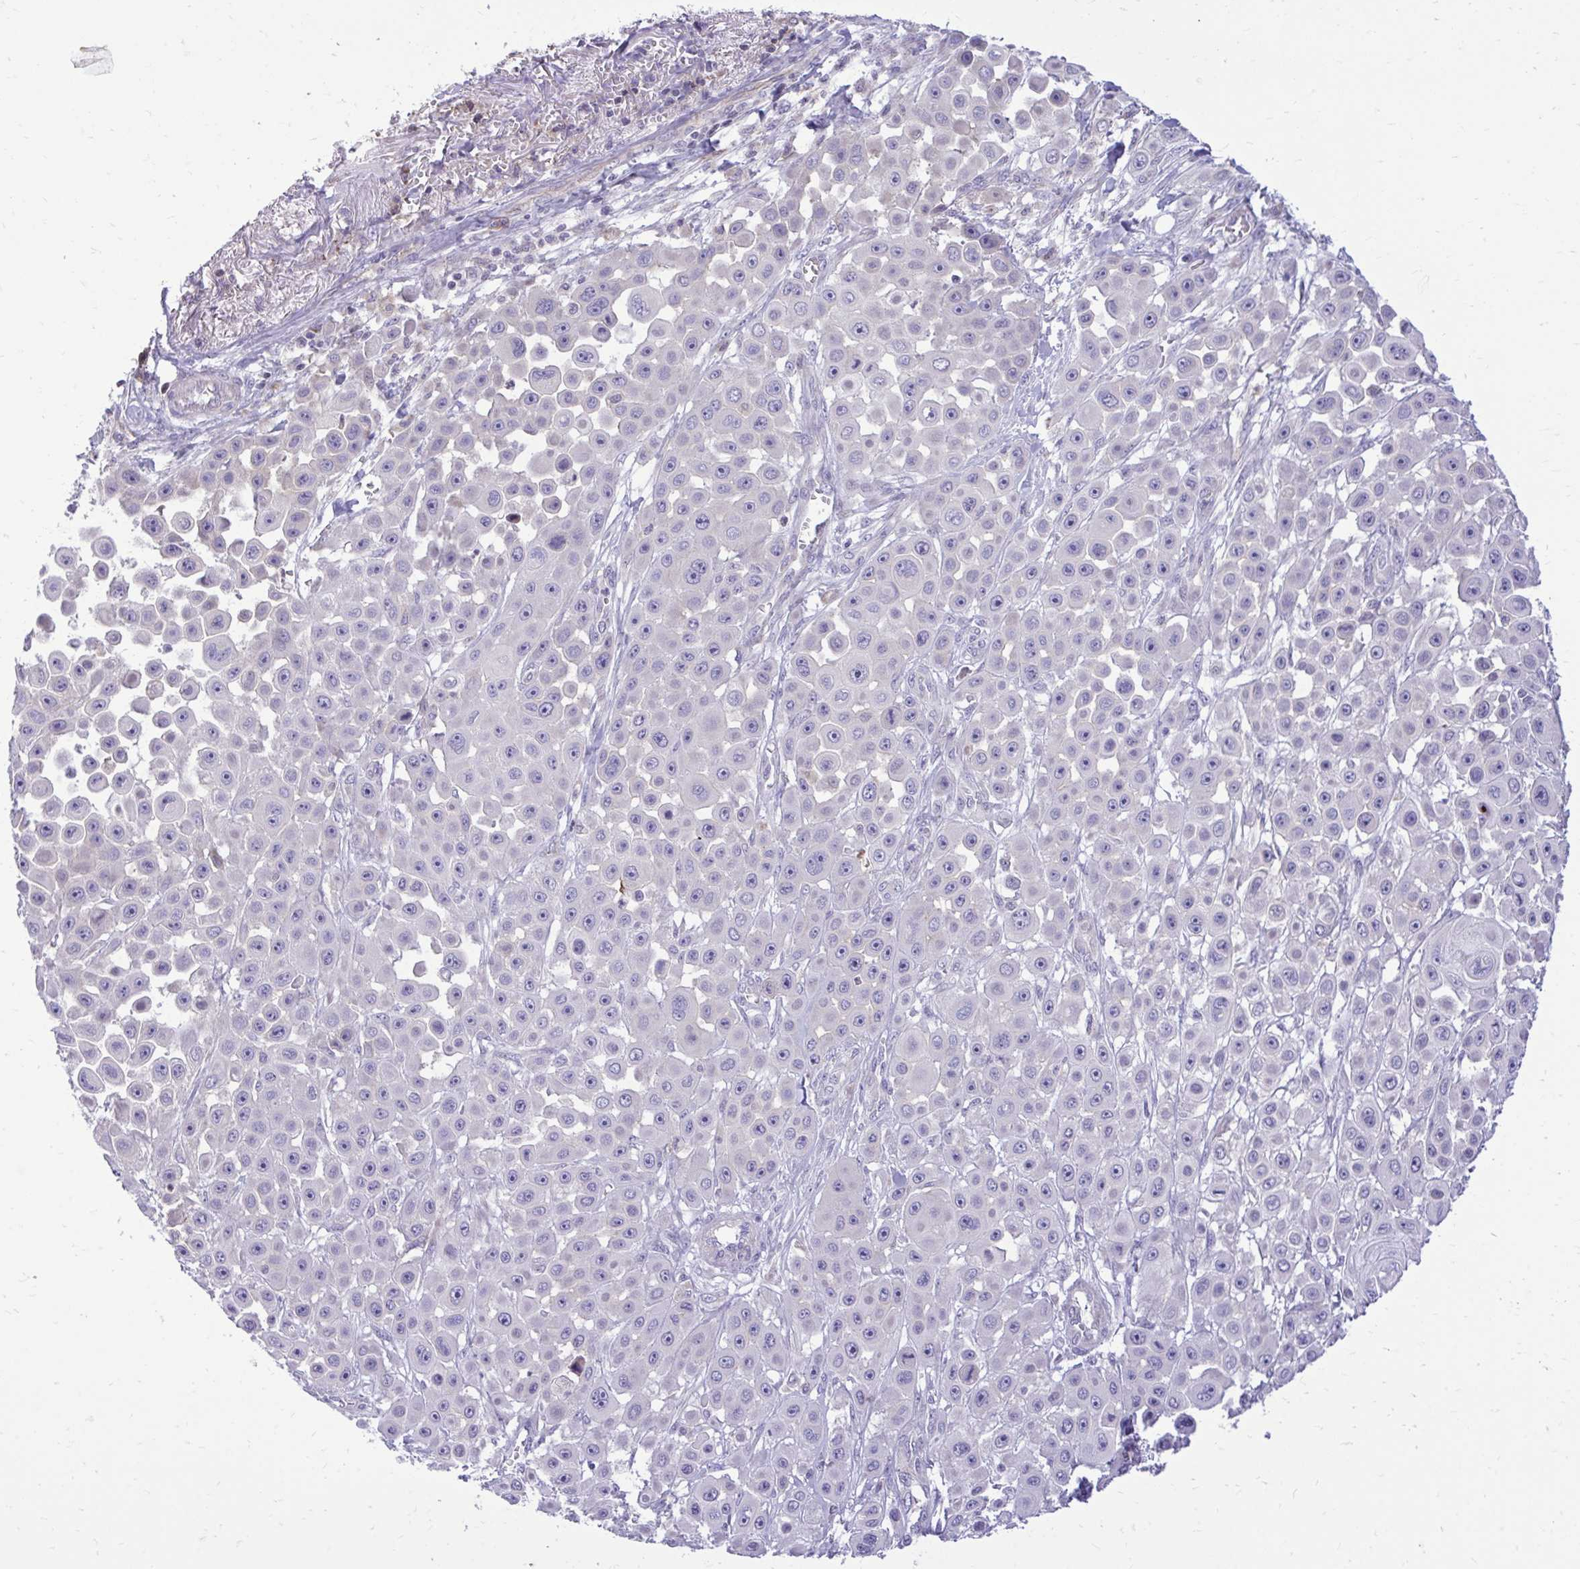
{"staining": {"intensity": "weak", "quantity": "<25%", "location": "nuclear"}, "tissue": "skin cancer", "cell_type": "Tumor cells", "image_type": "cancer", "snomed": [{"axis": "morphology", "description": "Squamous cell carcinoma, NOS"}, {"axis": "topography", "description": "Skin"}], "caption": "This is an IHC micrograph of squamous cell carcinoma (skin). There is no positivity in tumor cells.", "gene": "METTL9", "patient": {"sex": "male", "age": 67}}